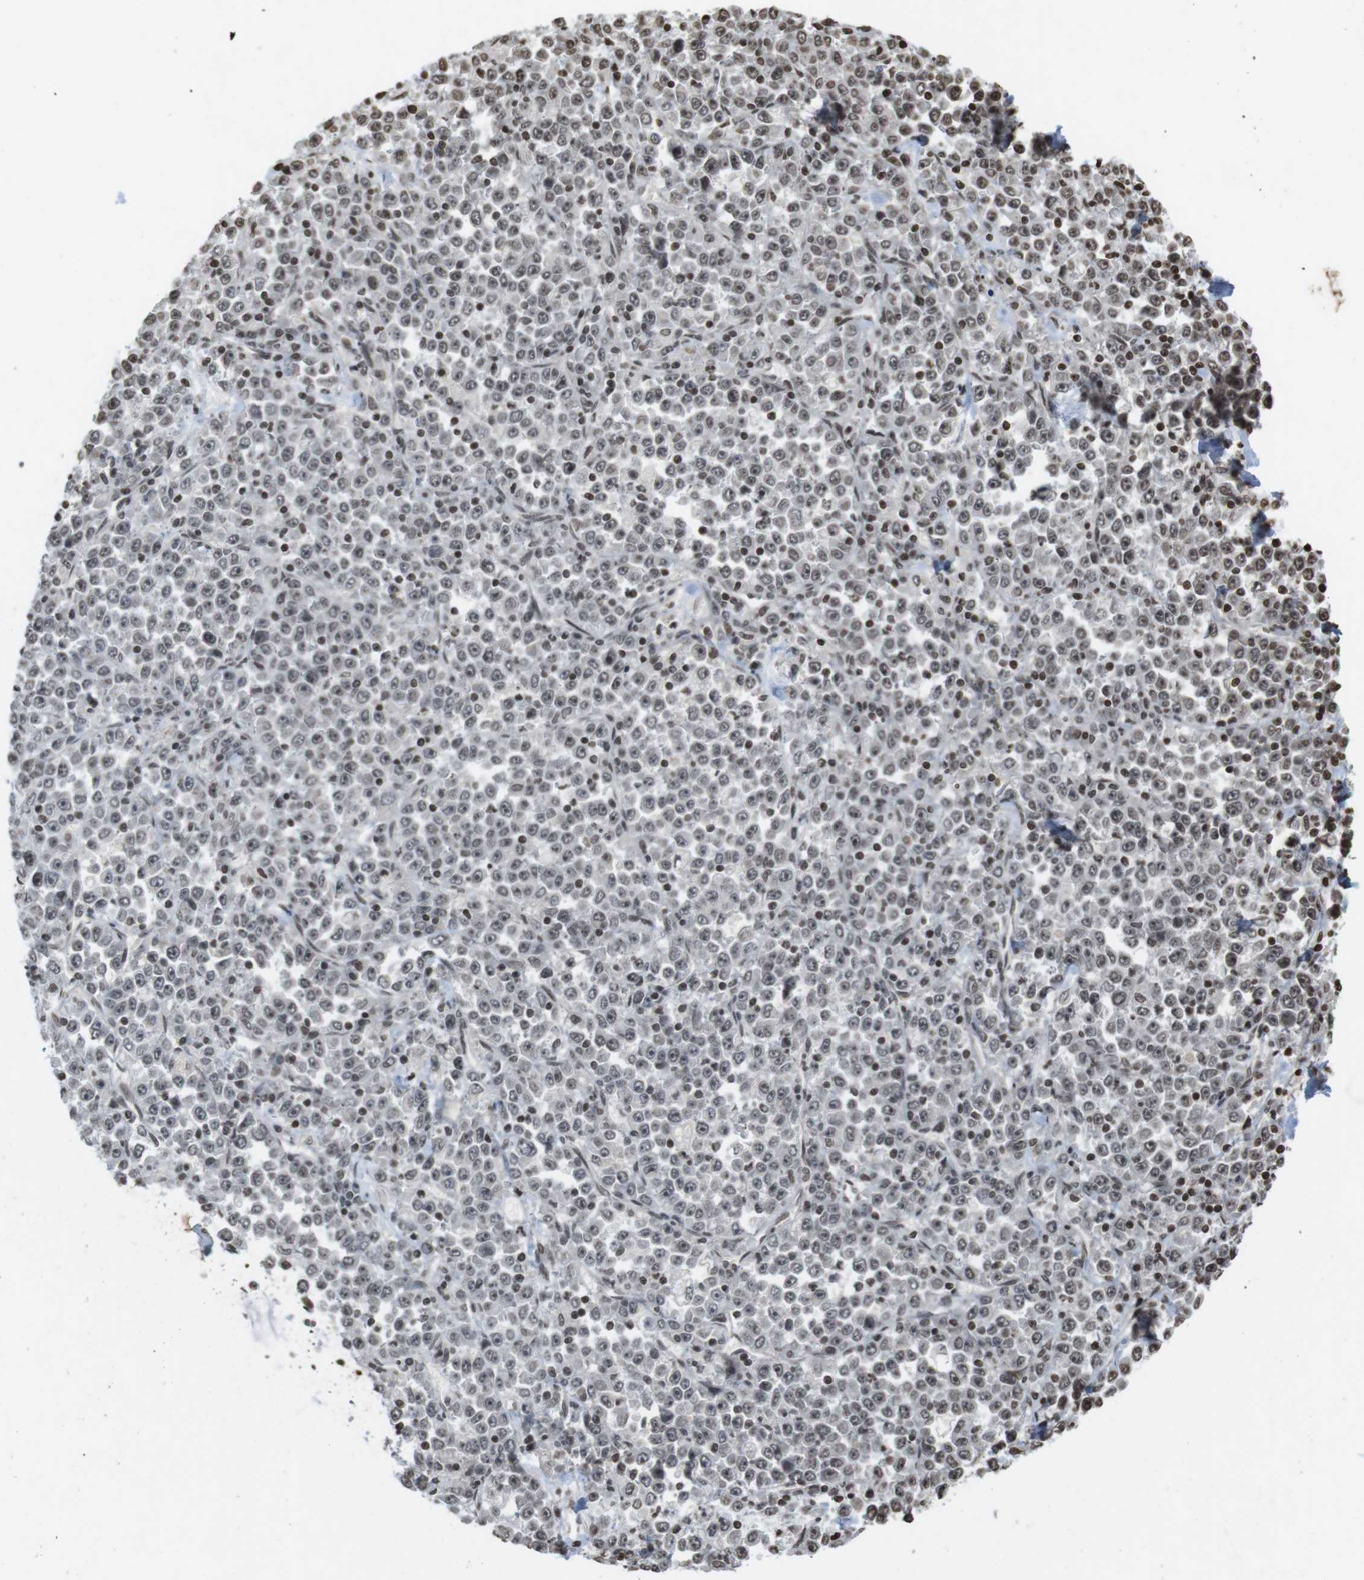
{"staining": {"intensity": "weak", "quantity": ">75%", "location": "nuclear"}, "tissue": "stomach cancer", "cell_type": "Tumor cells", "image_type": "cancer", "snomed": [{"axis": "morphology", "description": "Normal tissue, NOS"}, {"axis": "morphology", "description": "Adenocarcinoma, NOS"}, {"axis": "topography", "description": "Stomach, upper"}, {"axis": "topography", "description": "Stomach"}], "caption": "IHC image of stomach adenocarcinoma stained for a protein (brown), which demonstrates low levels of weak nuclear expression in about >75% of tumor cells.", "gene": "FOXA3", "patient": {"sex": "male", "age": 59}}